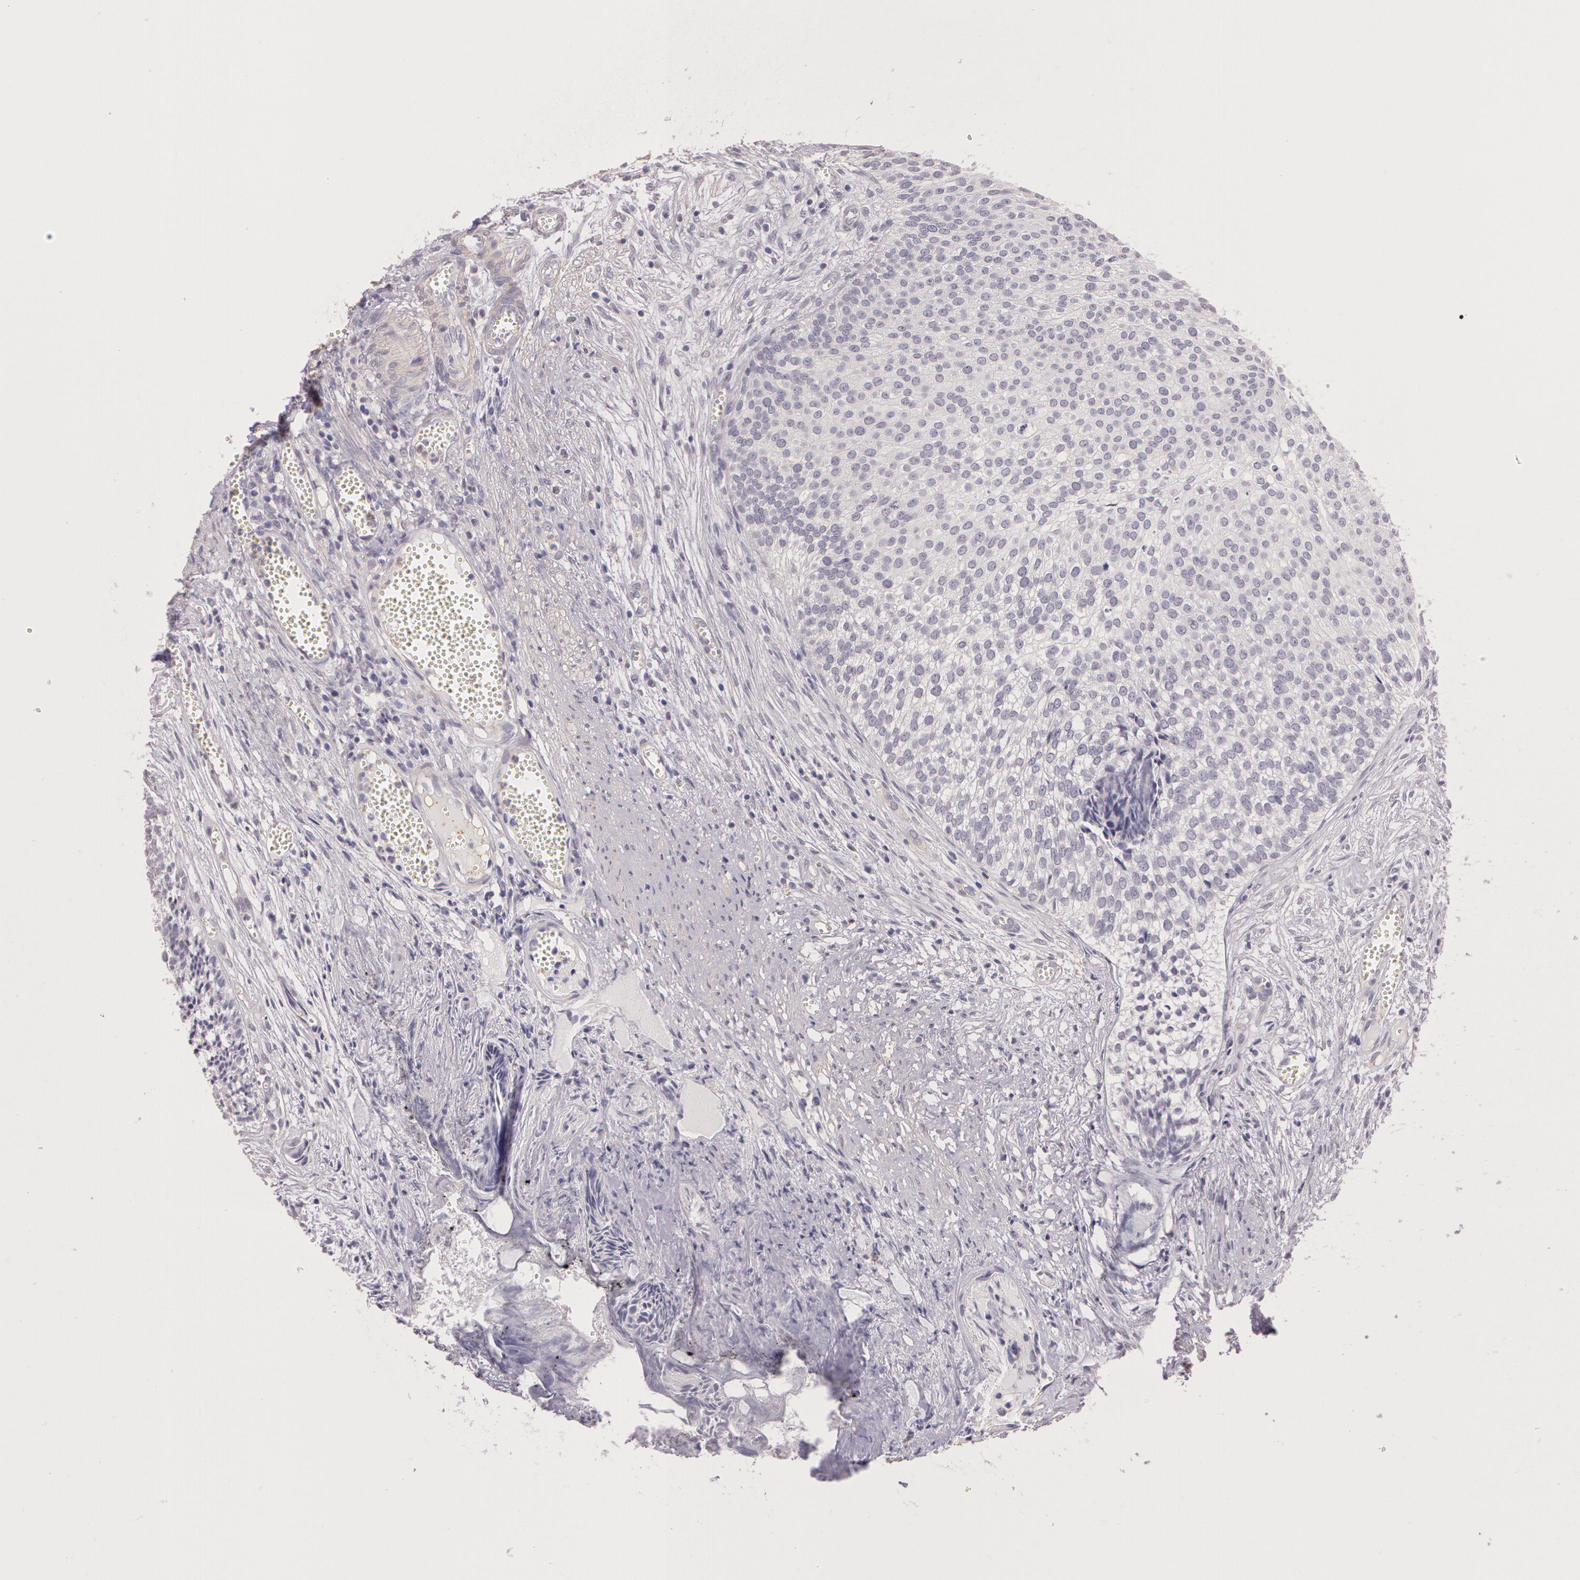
{"staining": {"intensity": "negative", "quantity": "none", "location": "none"}, "tissue": "urothelial cancer", "cell_type": "Tumor cells", "image_type": "cancer", "snomed": [{"axis": "morphology", "description": "Urothelial carcinoma, Low grade"}, {"axis": "topography", "description": "Urinary bladder"}], "caption": "Immunohistochemical staining of human urothelial cancer shows no significant expression in tumor cells.", "gene": "G2E3", "patient": {"sex": "male", "age": 84}}